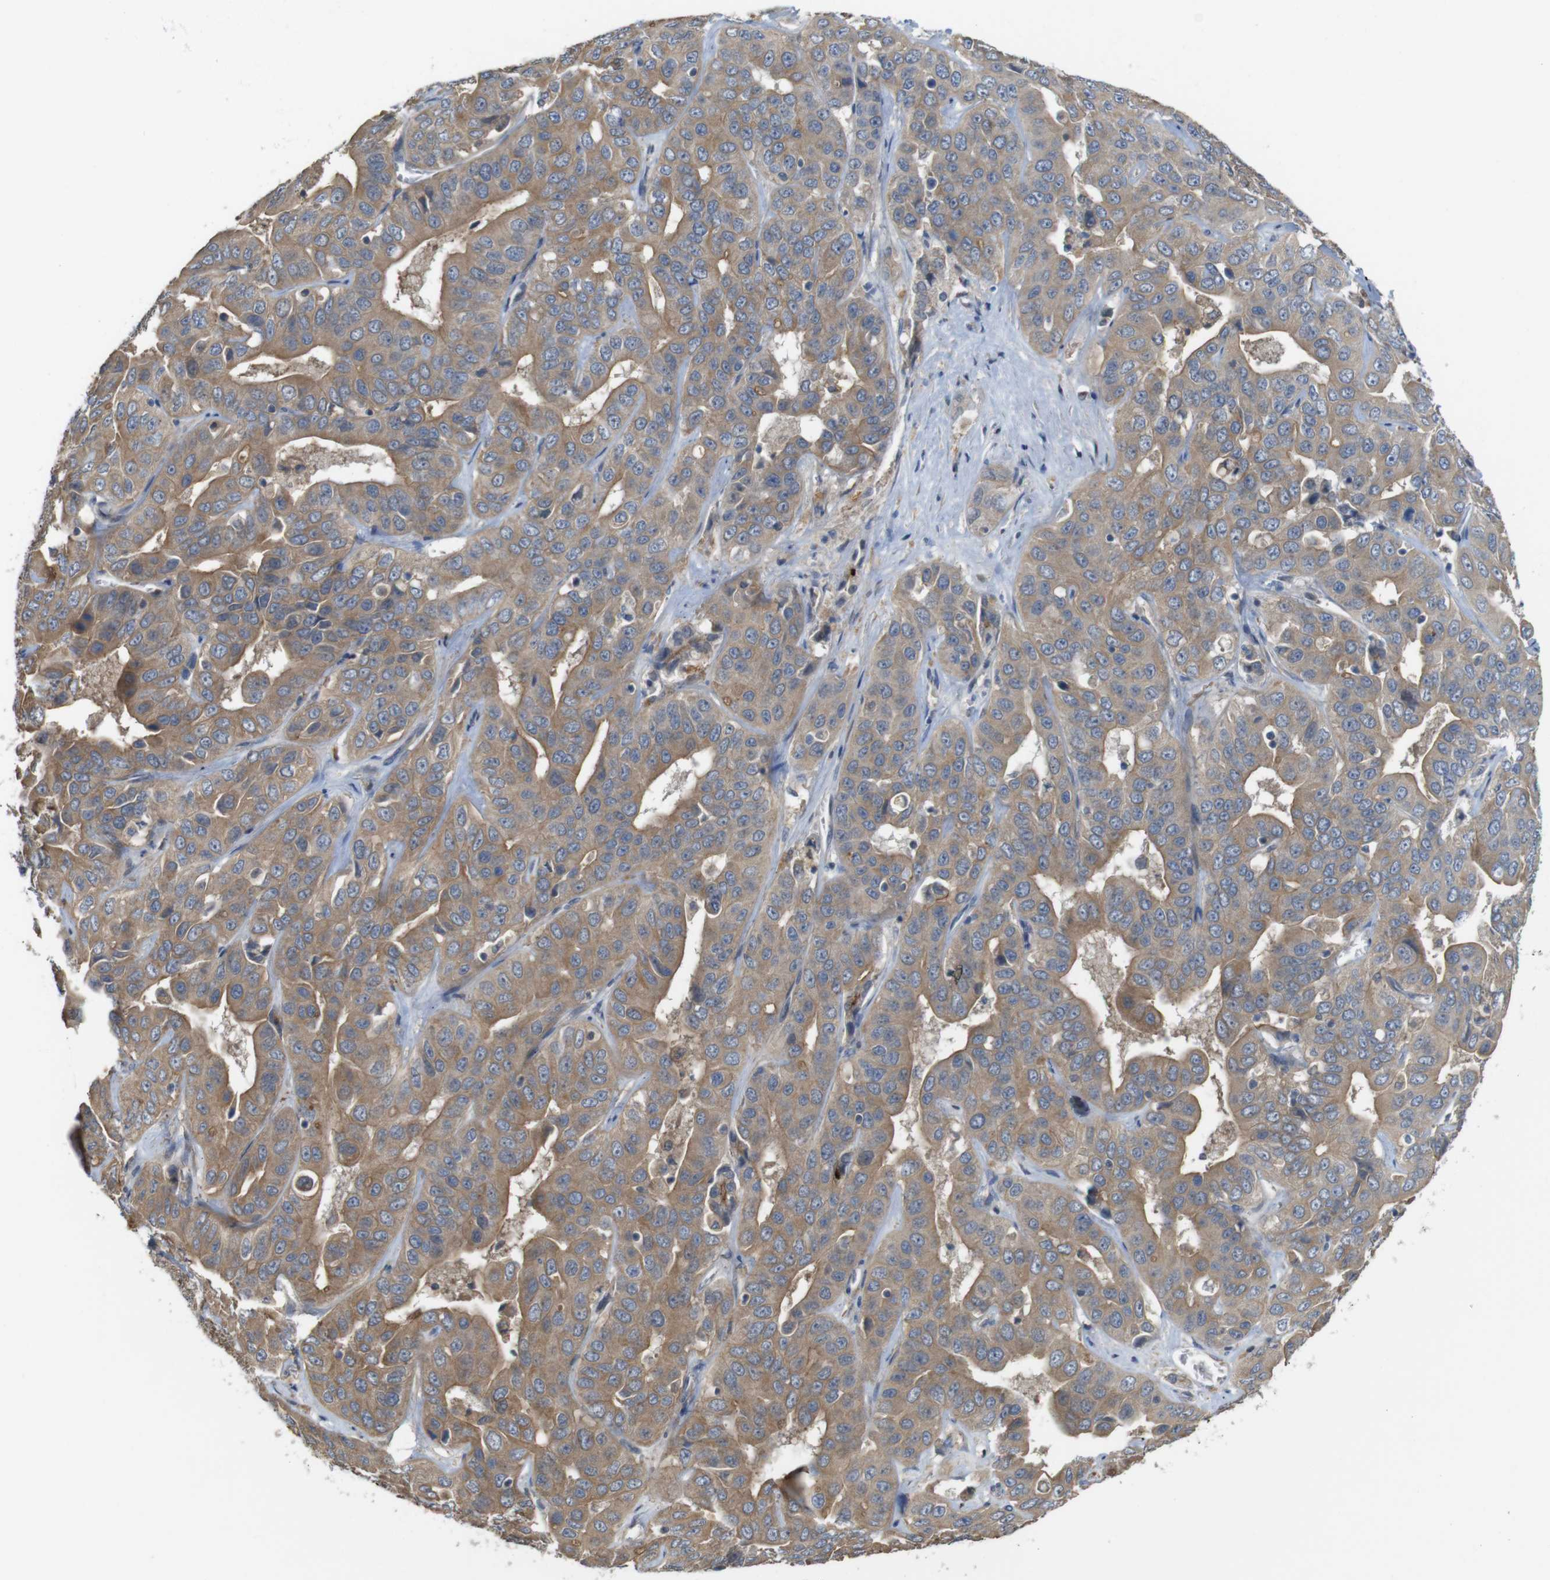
{"staining": {"intensity": "moderate", "quantity": ">75%", "location": "cytoplasmic/membranous"}, "tissue": "liver cancer", "cell_type": "Tumor cells", "image_type": "cancer", "snomed": [{"axis": "morphology", "description": "Cholangiocarcinoma"}, {"axis": "topography", "description": "Liver"}], "caption": "DAB immunohistochemical staining of liver cancer (cholangiocarcinoma) demonstrates moderate cytoplasmic/membranous protein expression in approximately >75% of tumor cells.", "gene": "CDC34", "patient": {"sex": "female", "age": 52}}